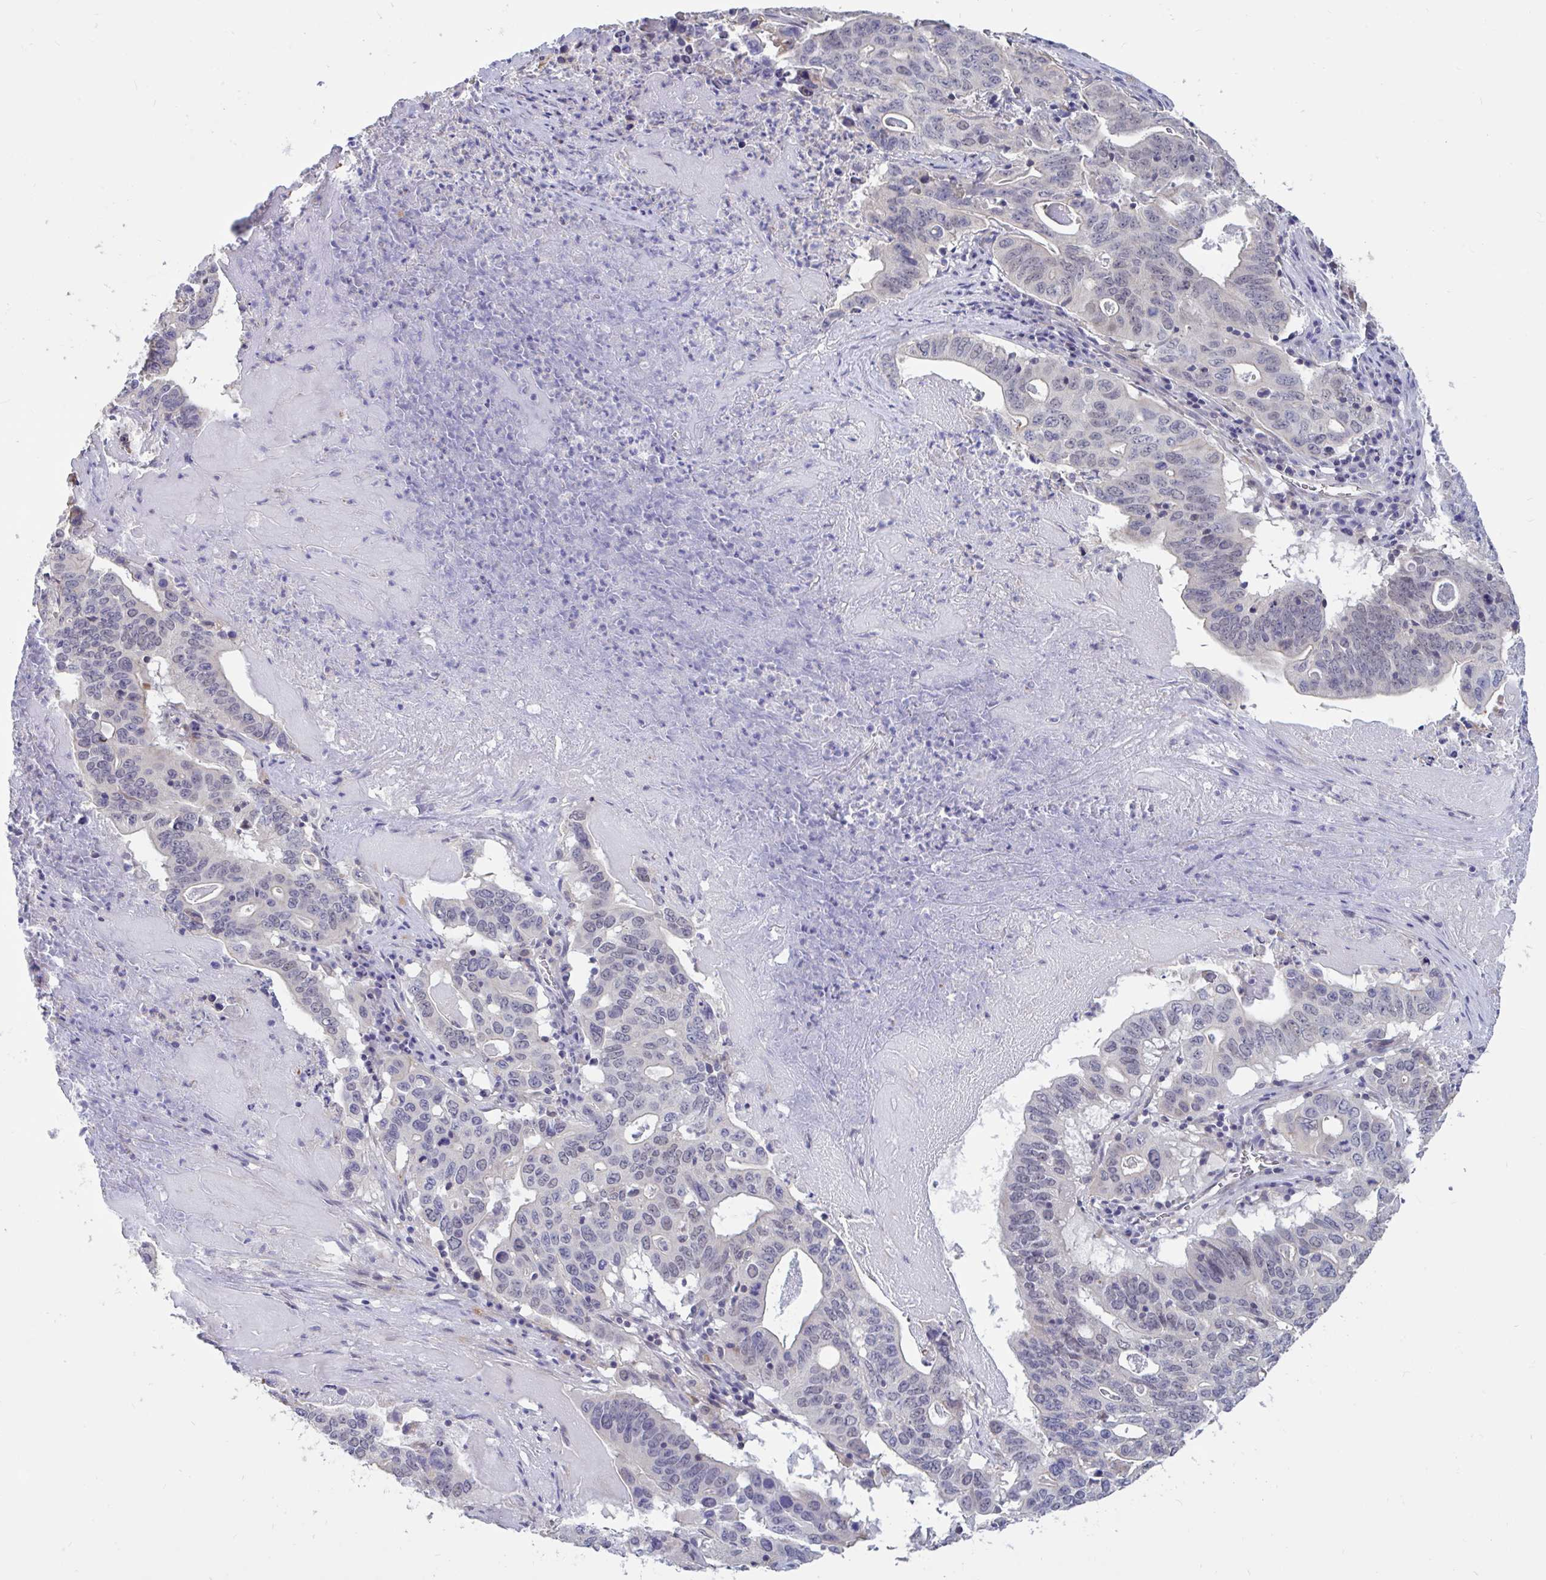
{"staining": {"intensity": "negative", "quantity": "none", "location": "none"}, "tissue": "lung cancer", "cell_type": "Tumor cells", "image_type": "cancer", "snomed": [{"axis": "morphology", "description": "Adenocarcinoma, NOS"}, {"axis": "topography", "description": "Lung"}], "caption": "Immunohistochemistry histopathology image of neoplastic tissue: lung cancer (adenocarcinoma) stained with DAB exhibits no significant protein expression in tumor cells.", "gene": "DDX39A", "patient": {"sex": "female", "age": 60}}